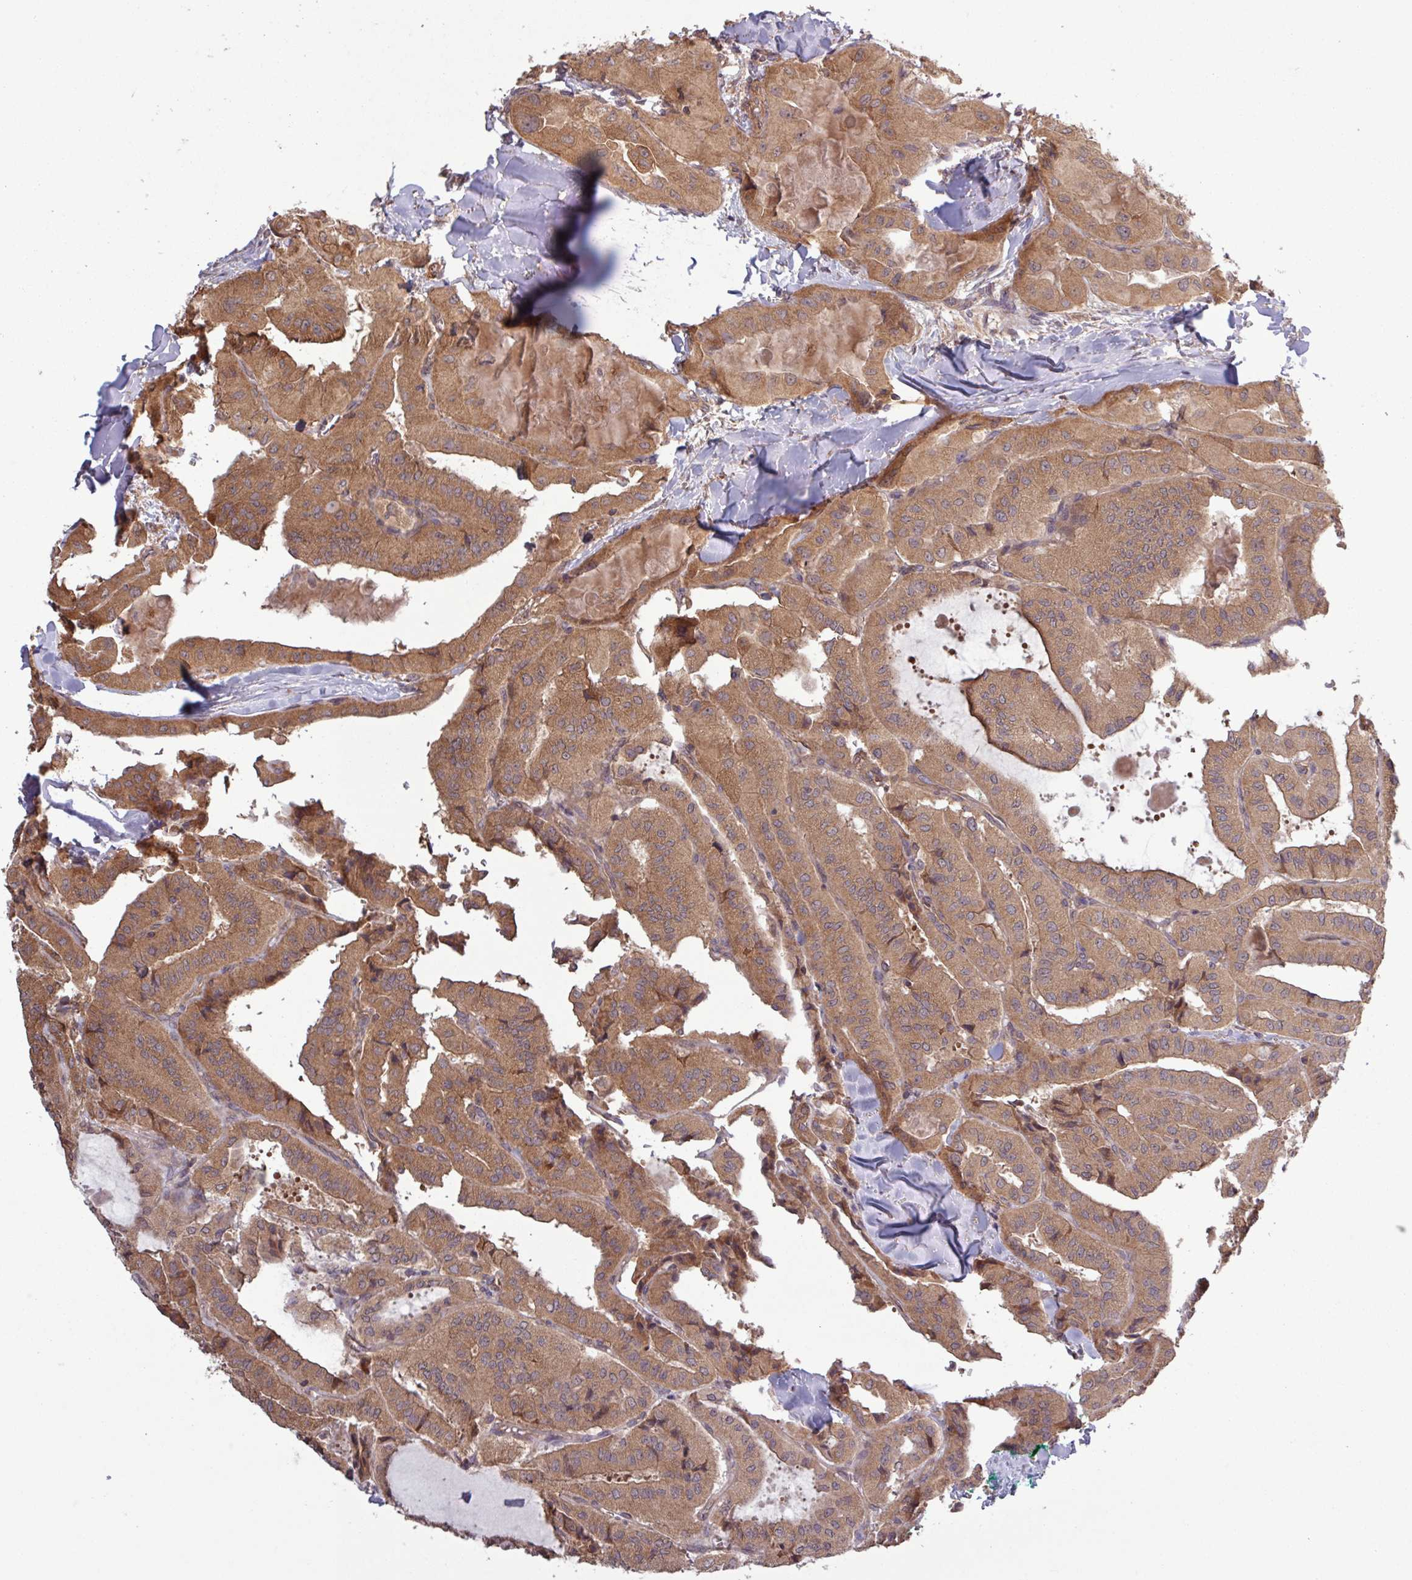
{"staining": {"intensity": "moderate", "quantity": ">75%", "location": "cytoplasmic/membranous"}, "tissue": "thyroid cancer", "cell_type": "Tumor cells", "image_type": "cancer", "snomed": [{"axis": "morphology", "description": "Normal tissue, NOS"}, {"axis": "morphology", "description": "Papillary adenocarcinoma, NOS"}, {"axis": "topography", "description": "Thyroid gland"}], "caption": "Brown immunohistochemical staining in human papillary adenocarcinoma (thyroid) reveals moderate cytoplasmic/membranous expression in about >75% of tumor cells. (DAB (3,3'-diaminobenzidine) IHC, brown staining for protein, blue staining for nuclei).", "gene": "TRABD2A", "patient": {"sex": "female", "age": 59}}